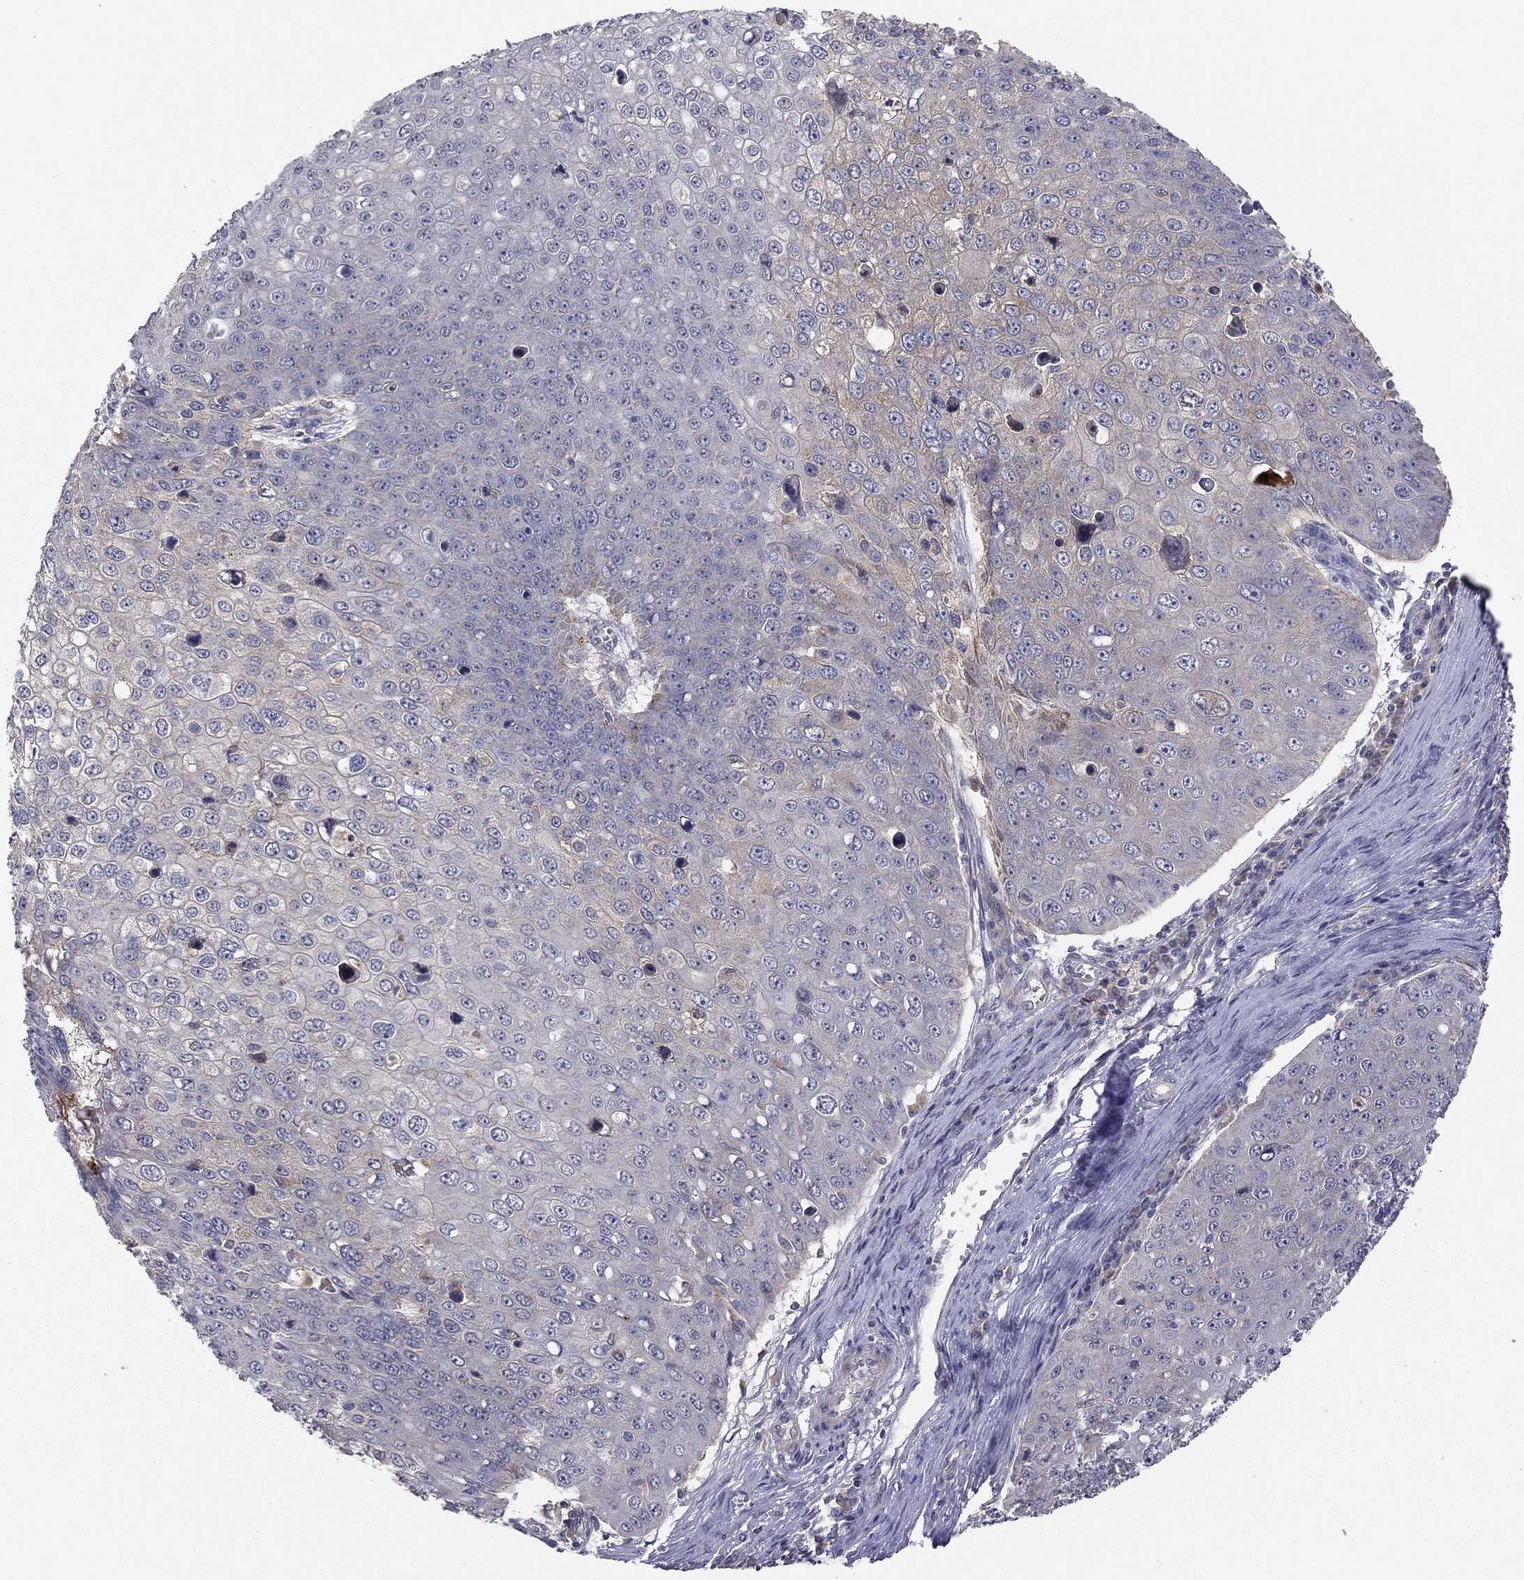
{"staining": {"intensity": "negative", "quantity": "none", "location": "none"}, "tissue": "skin cancer", "cell_type": "Tumor cells", "image_type": "cancer", "snomed": [{"axis": "morphology", "description": "Squamous cell carcinoma, NOS"}, {"axis": "topography", "description": "Skin"}], "caption": "The photomicrograph reveals no staining of tumor cells in skin cancer.", "gene": "CRACDL", "patient": {"sex": "male", "age": 71}}